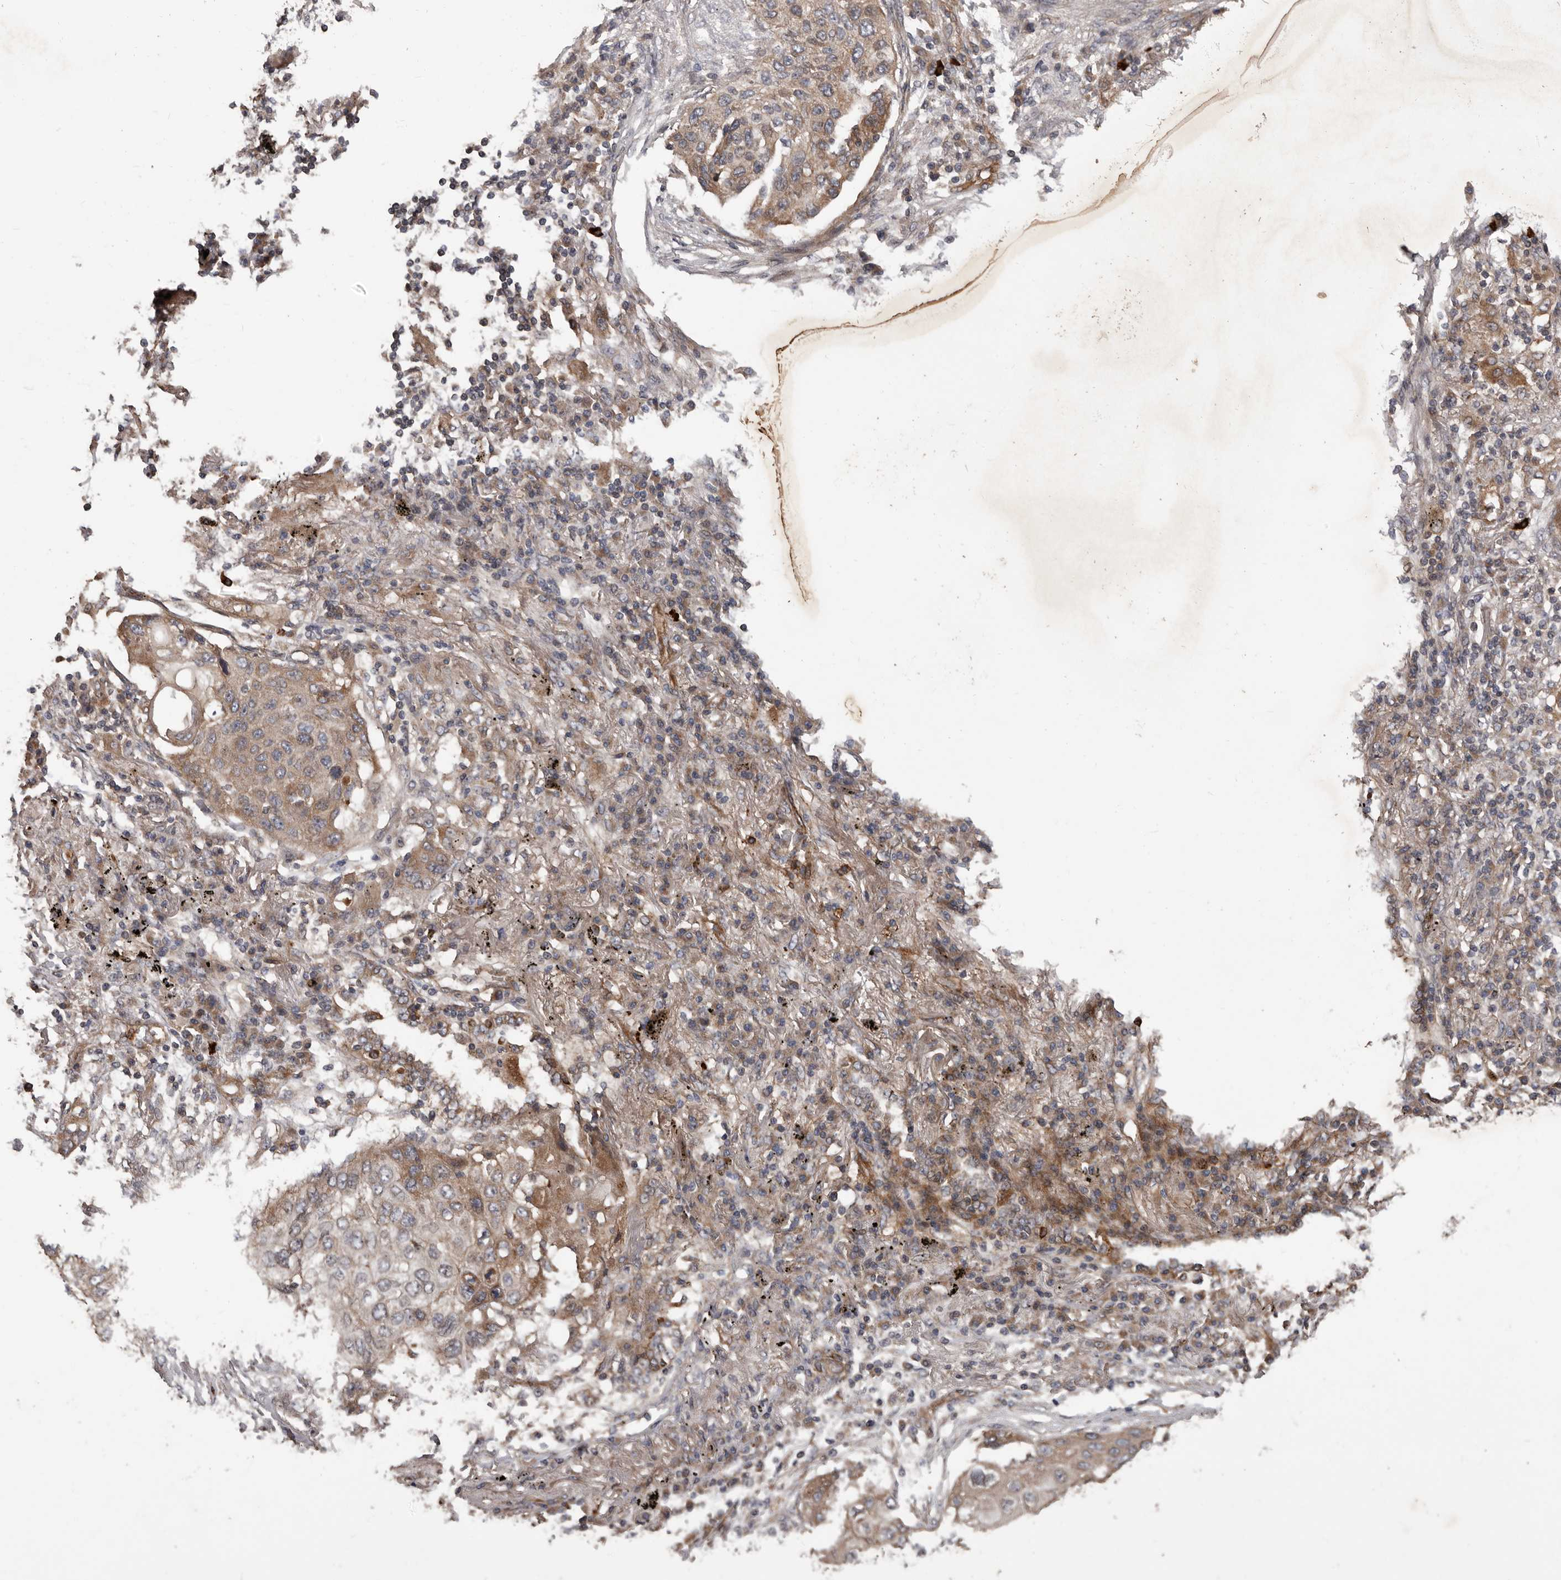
{"staining": {"intensity": "weak", "quantity": "<25%", "location": "cytoplasmic/membranous"}, "tissue": "lung cancer", "cell_type": "Tumor cells", "image_type": "cancer", "snomed": [{"axis": "morphology", "description": "Squamous cell carcinoma, NOS"}, {"axis": "topography", "description": "Lung"}], "caption": "DAB immunohistochemical staining of lung squamous cell carcinoma demonstrates no significant expression in tumor cells. (DAB (3,3'-diaminobenzidine) immunohistochemistry (IHC) visualized using brightfield microscopy, high magnification).", "gene": "ARHGEF5", "patient": {"sex": "female", "age": 63}}